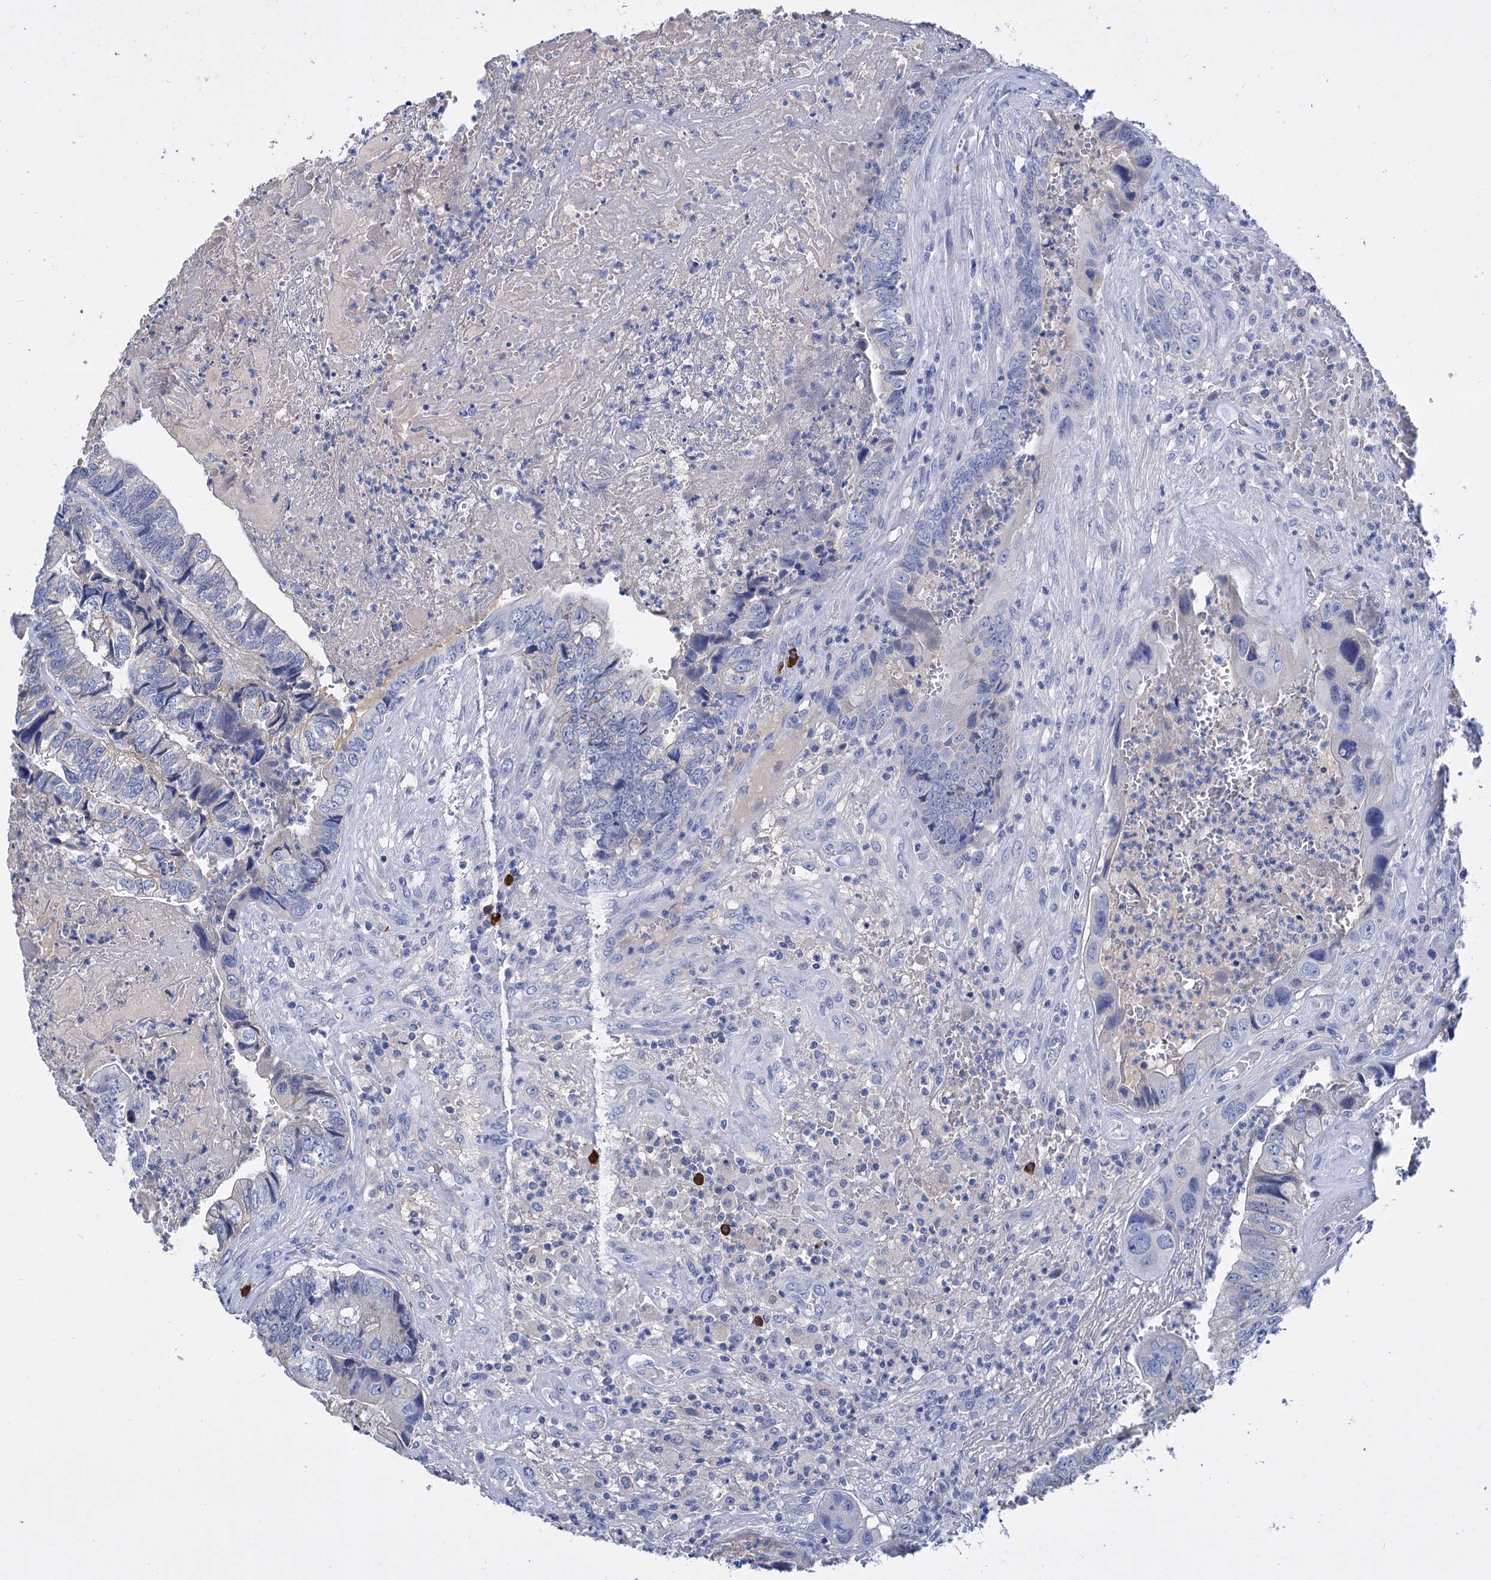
{"staining": {"intensity": "weak", "quantity": "<25%", "location": "cytoplasmic/membranous"}, "tissue": "colorectal cancer", "cell_type": "Tumor cells", "image_type": "cancer", "snomed": [{"axis": "morphology", "description": "Adenocarcinoma, NOS"}, {"axis": "topography", "description": "Colon"}], "caption": "Immunohistochemistry (IHC) of adenocarcinoma (colorectal) demonstrates no staining in tumor cells.", "gene": "FBXW12", "patient": {"sex": "female", "age": 67}}